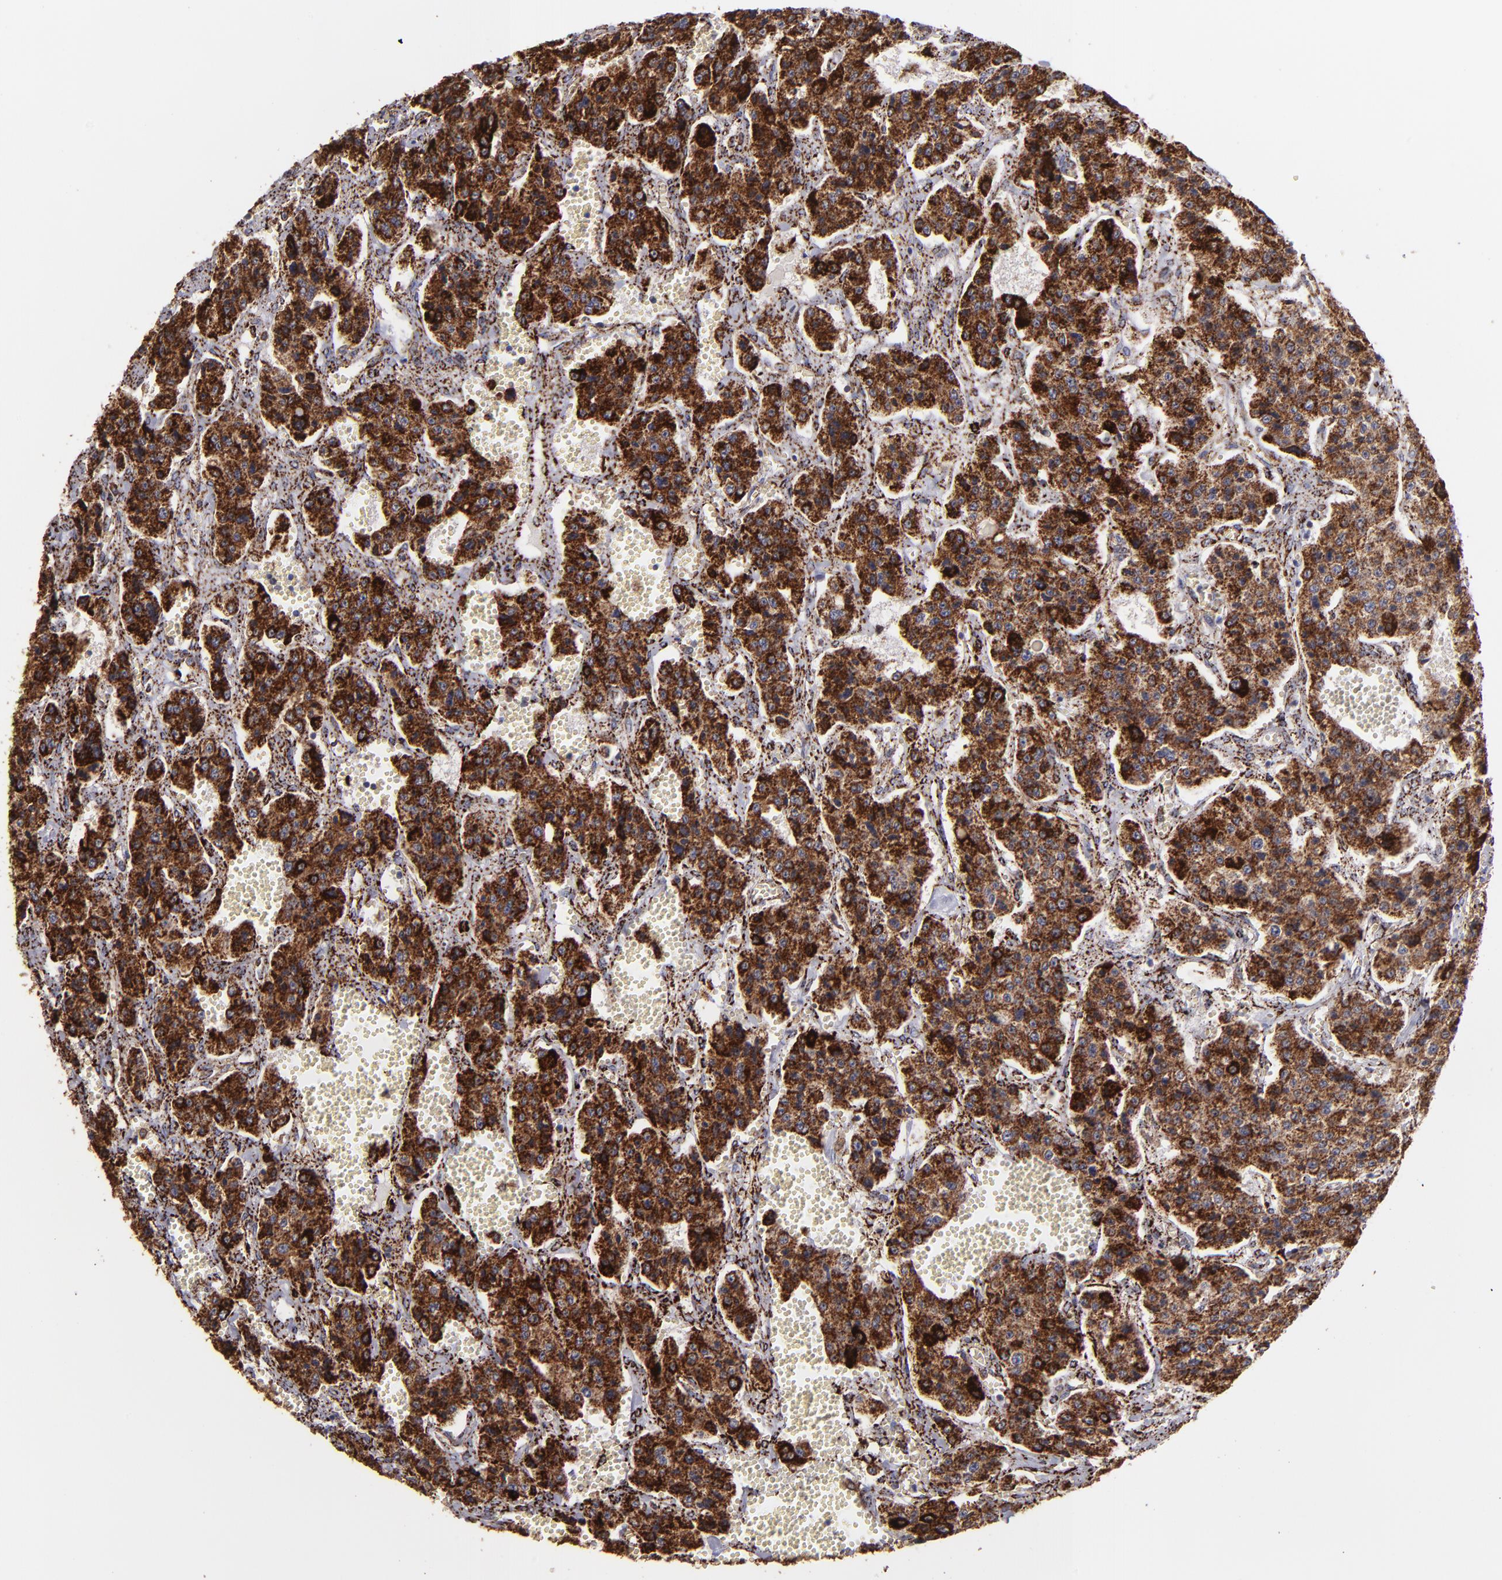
{"staining": {"intensity": "strong", "quantity": ">75%", "location": "cytoplasmic/membranous"}, "tissue": "carcinoid", "cell_type": "Tumor cells", "image_type": "cancer", "snomed": [{"axis": "morphology", "description": "Carcinoid, malignant, NOS"}, {"axis": "topography", "description": "Small intestine"}], "caption": "Immunohistochemistry of carcinoid exhibits high levels of strong cytoplasmic/membranous staining in approximately >75% of tumor cells.", "gene": "MAOB", "patient": {"sex": "male", "age": 52}}